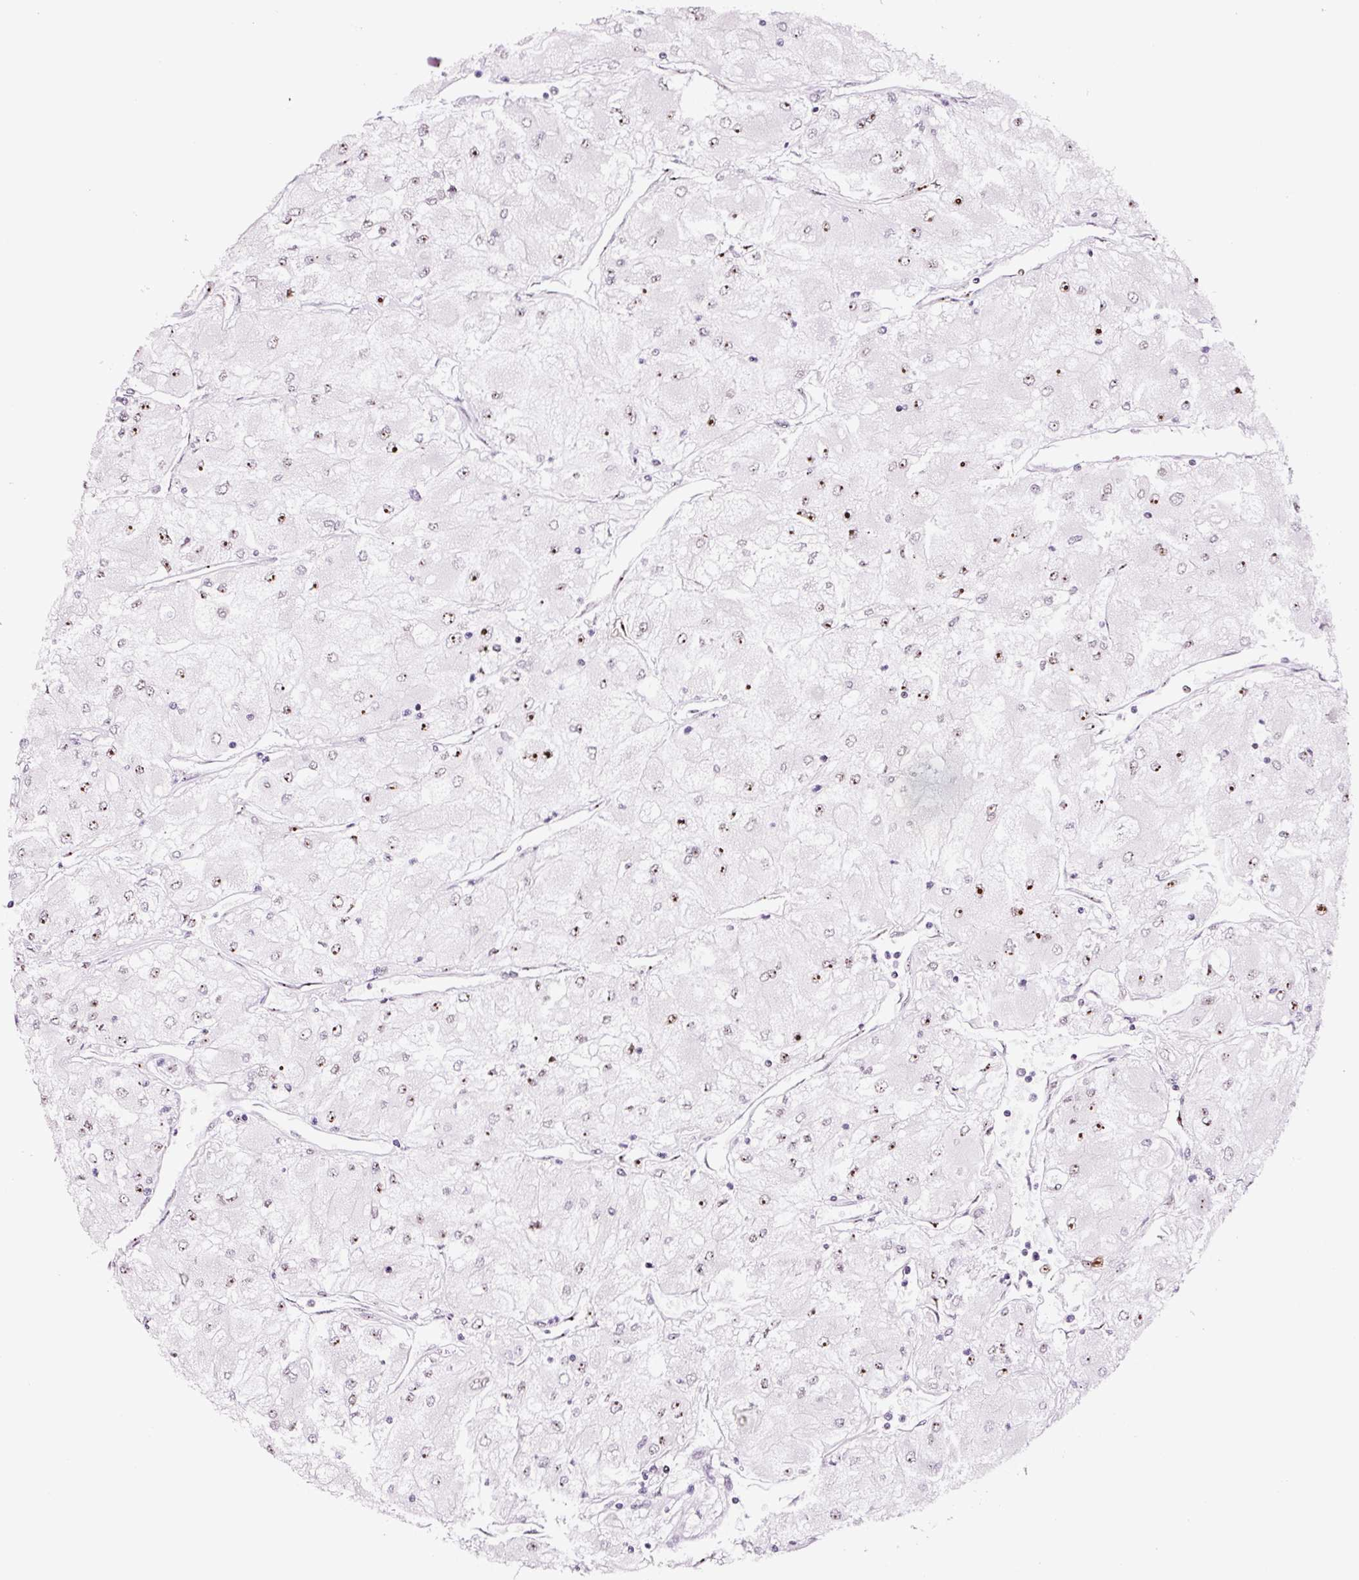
{"staining": {"intensity": "moderate", "quantity": "25%-75%", "location": "nuclear"}, "tissue": "renal cancer", "cell_type": "Tumor cells", "image_type": "cancer", "snomed": [{"axis": "morphology", "description": "Adenocarcinoma, NOS"}, {"axis": "topography", "description": "Kidney"}], "caption": "High-power microscopy captured an immunohistochemistry (IHC) image of renal cancer, revealing moderate nuclear staining in about 25%-75% of tumor cells. (DAB = brown stain, brightfield microscopy at high magnification).", "gene": "GNL3", "patient": {"sex": "male", "age": 80}}